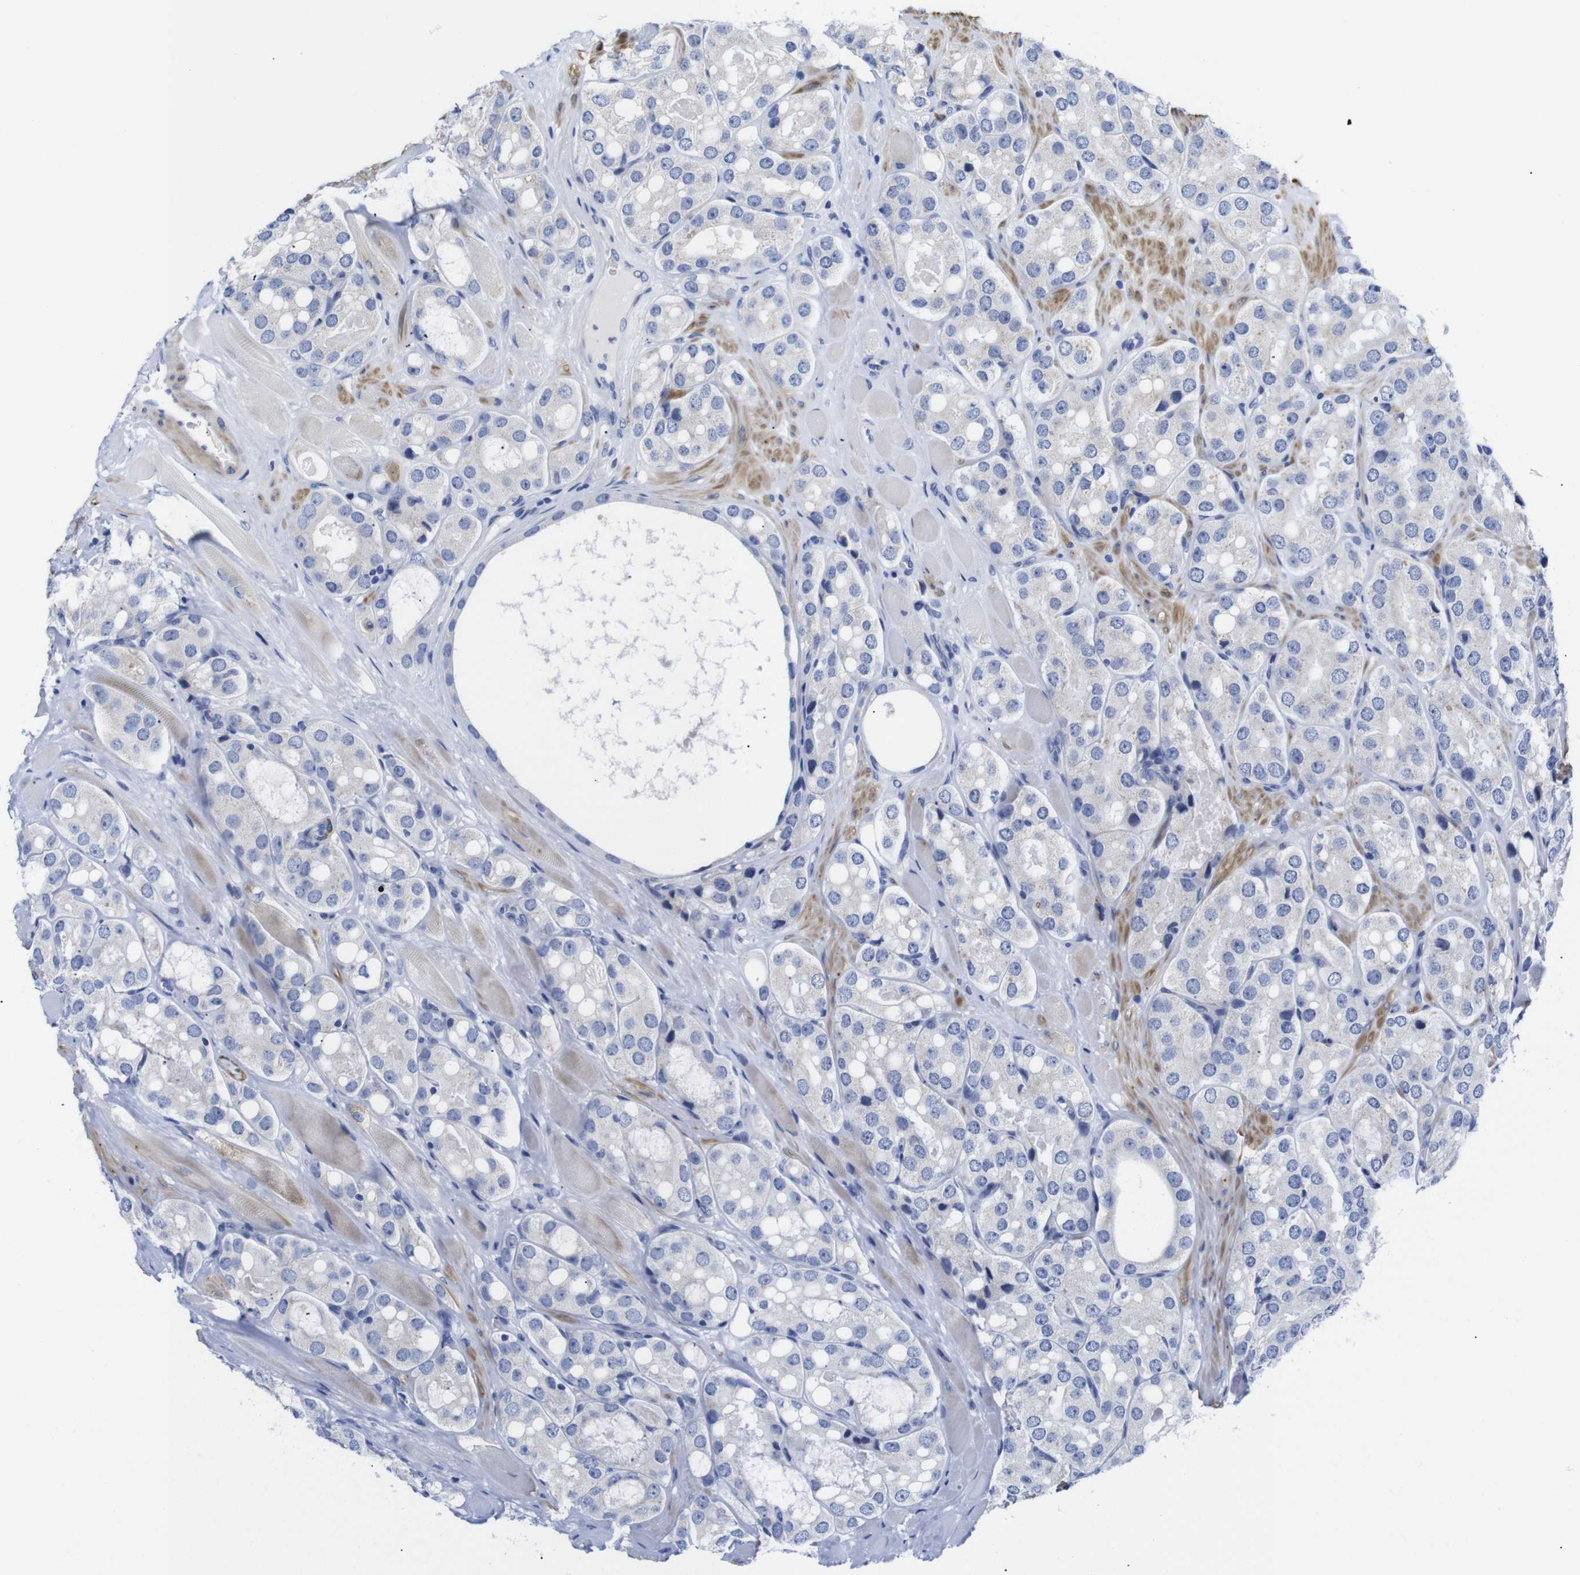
{"staining": {"intensity": "negative", "quantity": "none", "location": "none"}, "tissue": "prostate cancer", "cell_type": "Tumor cells", "image_type": "cancer", "snomed": [{"axis": "morphology", "description": "Adenocarcinoma, High grade"}, {"axis": "topography", "description": "Prostate"}], "caption": "Prostate adenocarcinoma (high-grade) was stained to show a protein in brown. There is no significant positivity in tumor cells. (DAB (3,3'-diaminobenzidine) immunohistochemistry (IHC) with hematoxylin counter stain).", "gene": "LRRC55", "patient": {"sex": "male", "age": 65}}